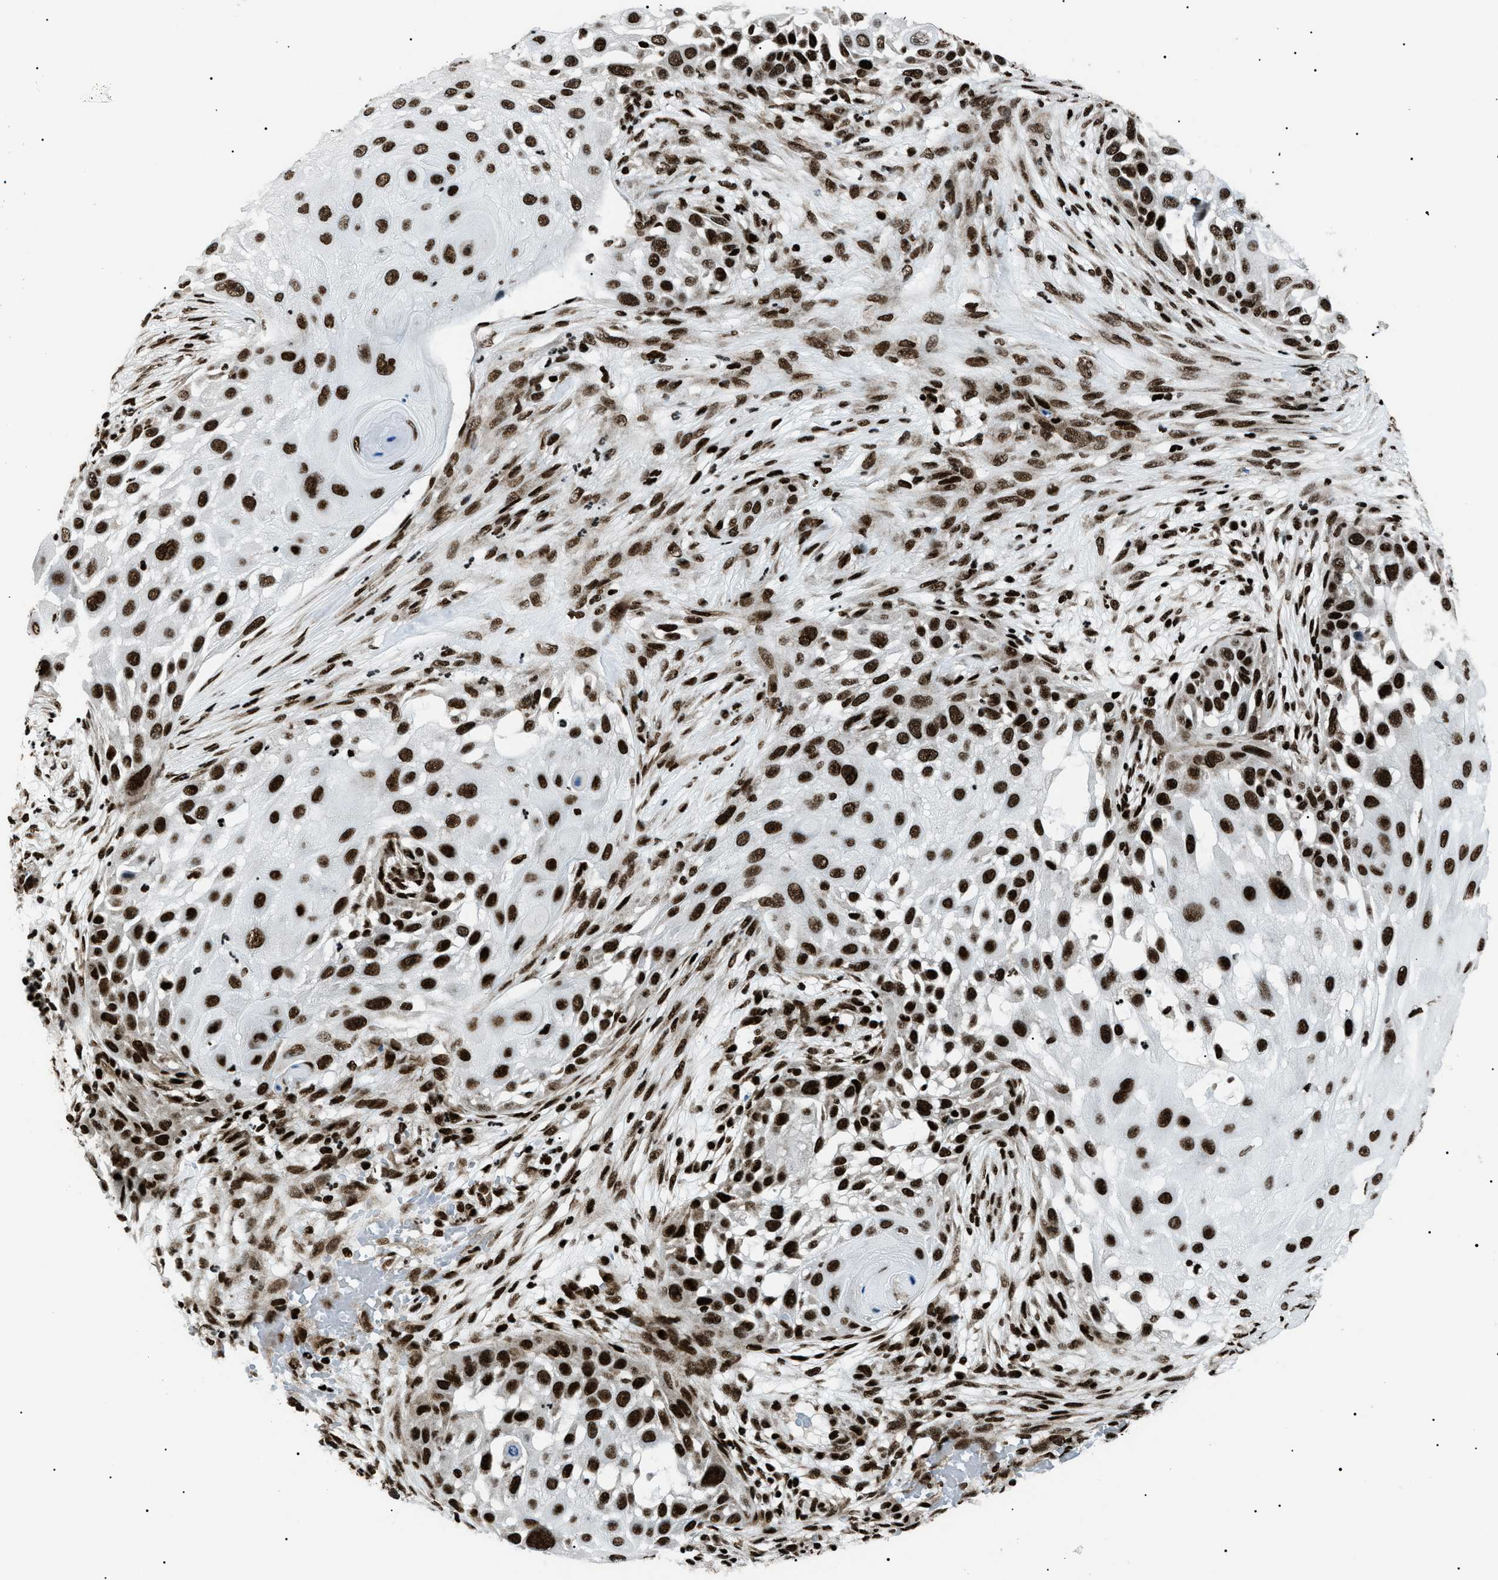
{"staining": {"intensity": "strong", "quantity": ">75%", "location": "nuclear"}, "tissue": "skin cancer", "cell_type": "Tumor cells", "image_type": "cancer", "snomed": [{"axis": "morphology", "description": "Squamous cell carcinoma, NOS"}, {"axis": "topography", "description": "Skin"}], "caption": "Approximately >75% of tumor cells in skin squamous cell carcinoma demonstrate strong nuclear protein expression as visualized by brown immunohistochemical staining.", "gene": "HNRNPK", "patient": {"sex": "female", "age": 44}}